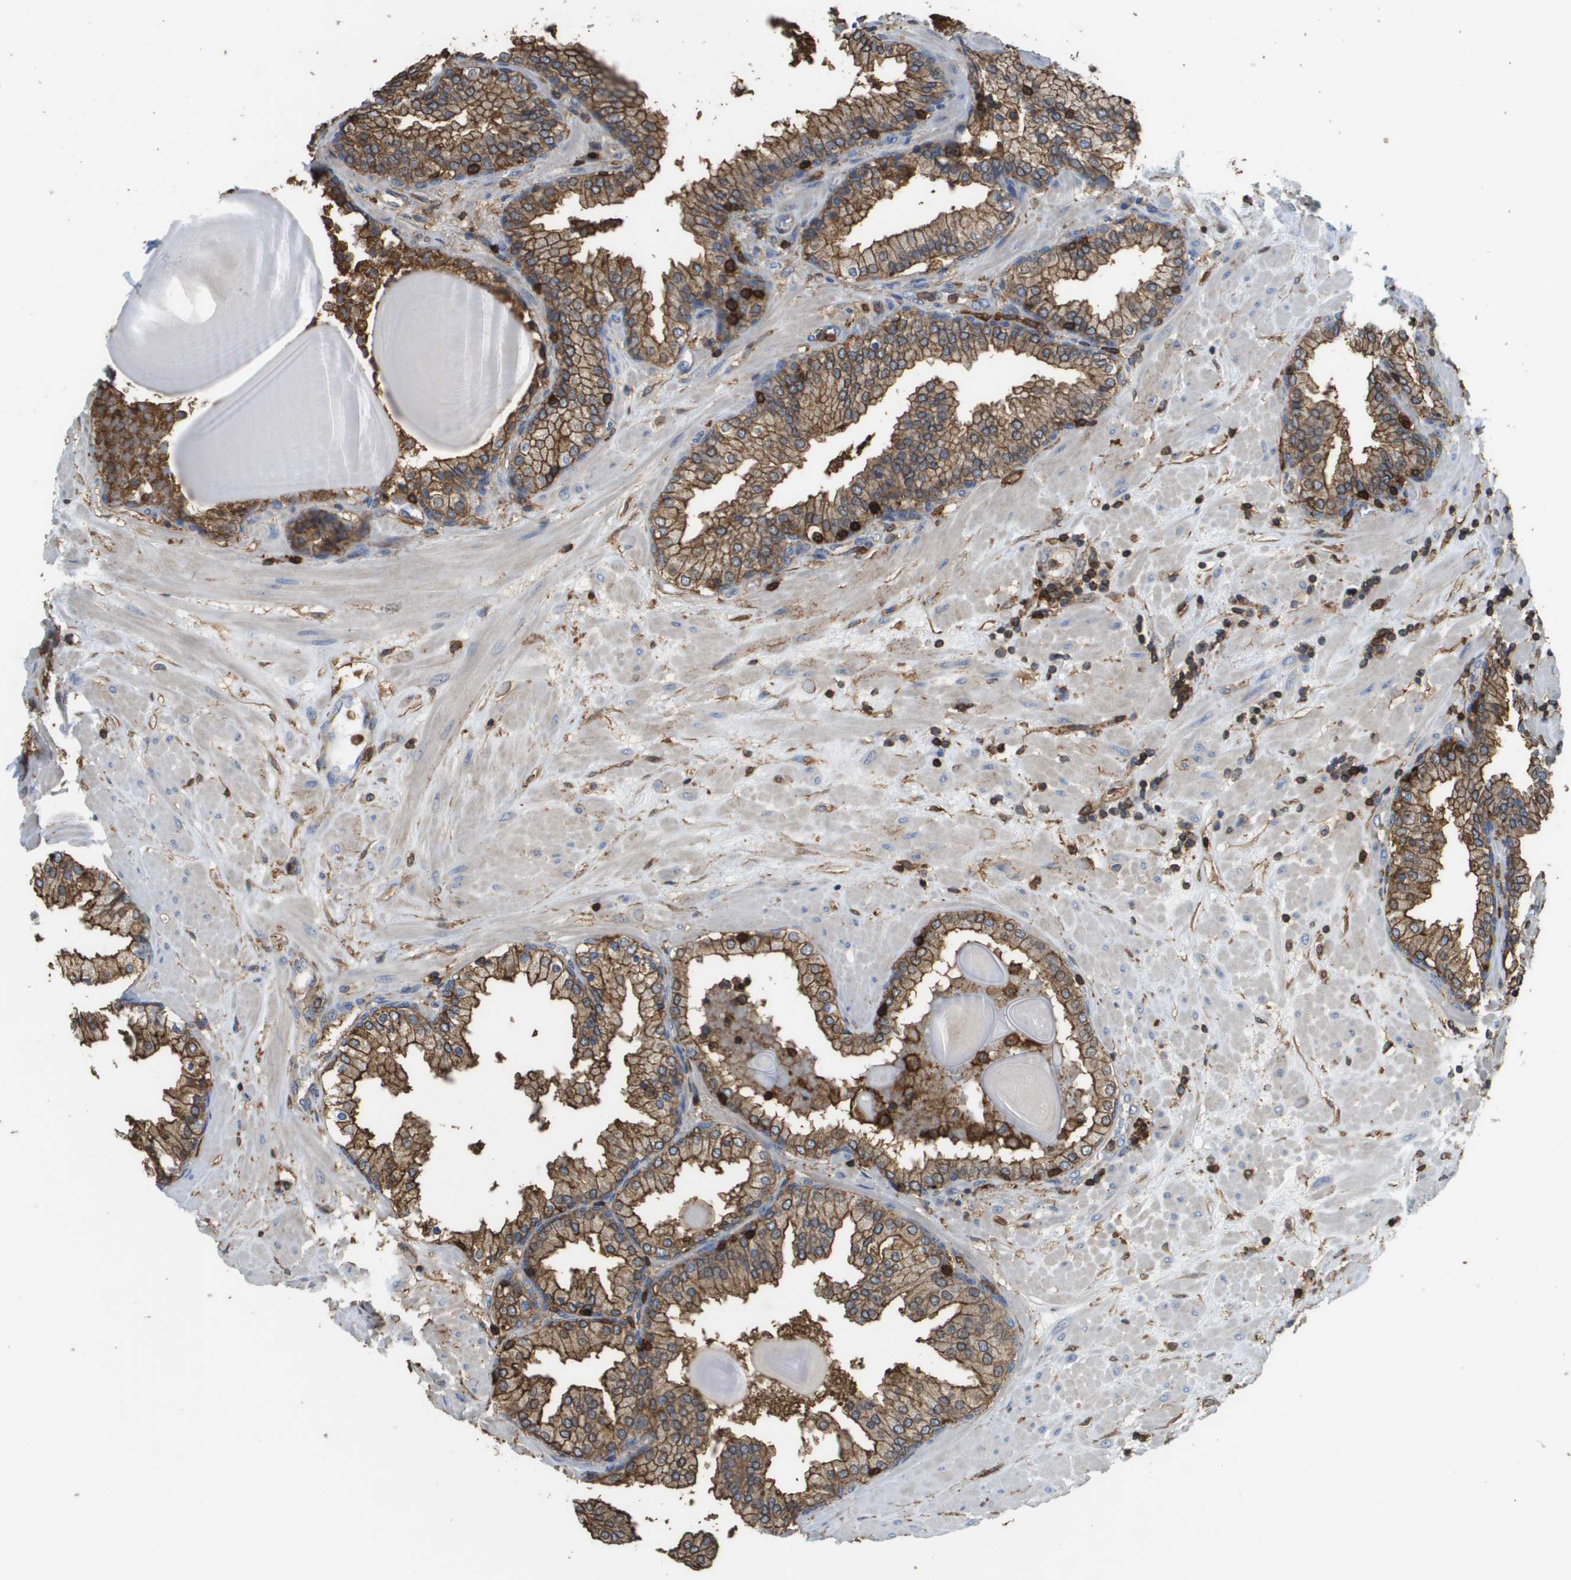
{"staining": {"intensity": "moderate", "quantity": ">75%", "location": "cytoplasmic/membranous"}, "tissue": "prostate", "cell_type": "Glandular cells", "image_type": "normal", "snomed": [{"axis": "morphology", "description": "Normal tissue, NOS"}, {"axis": "topography", "description": "Prostate"}], "caption": "Moderate cytoplasmic/membranous positivity for a protein is present in approximately >75% of glandular cells of benign prostate using immunohistochemistry (IHC).", "gene": "PASK", "patient": {"sex": "male", "age": 51}}